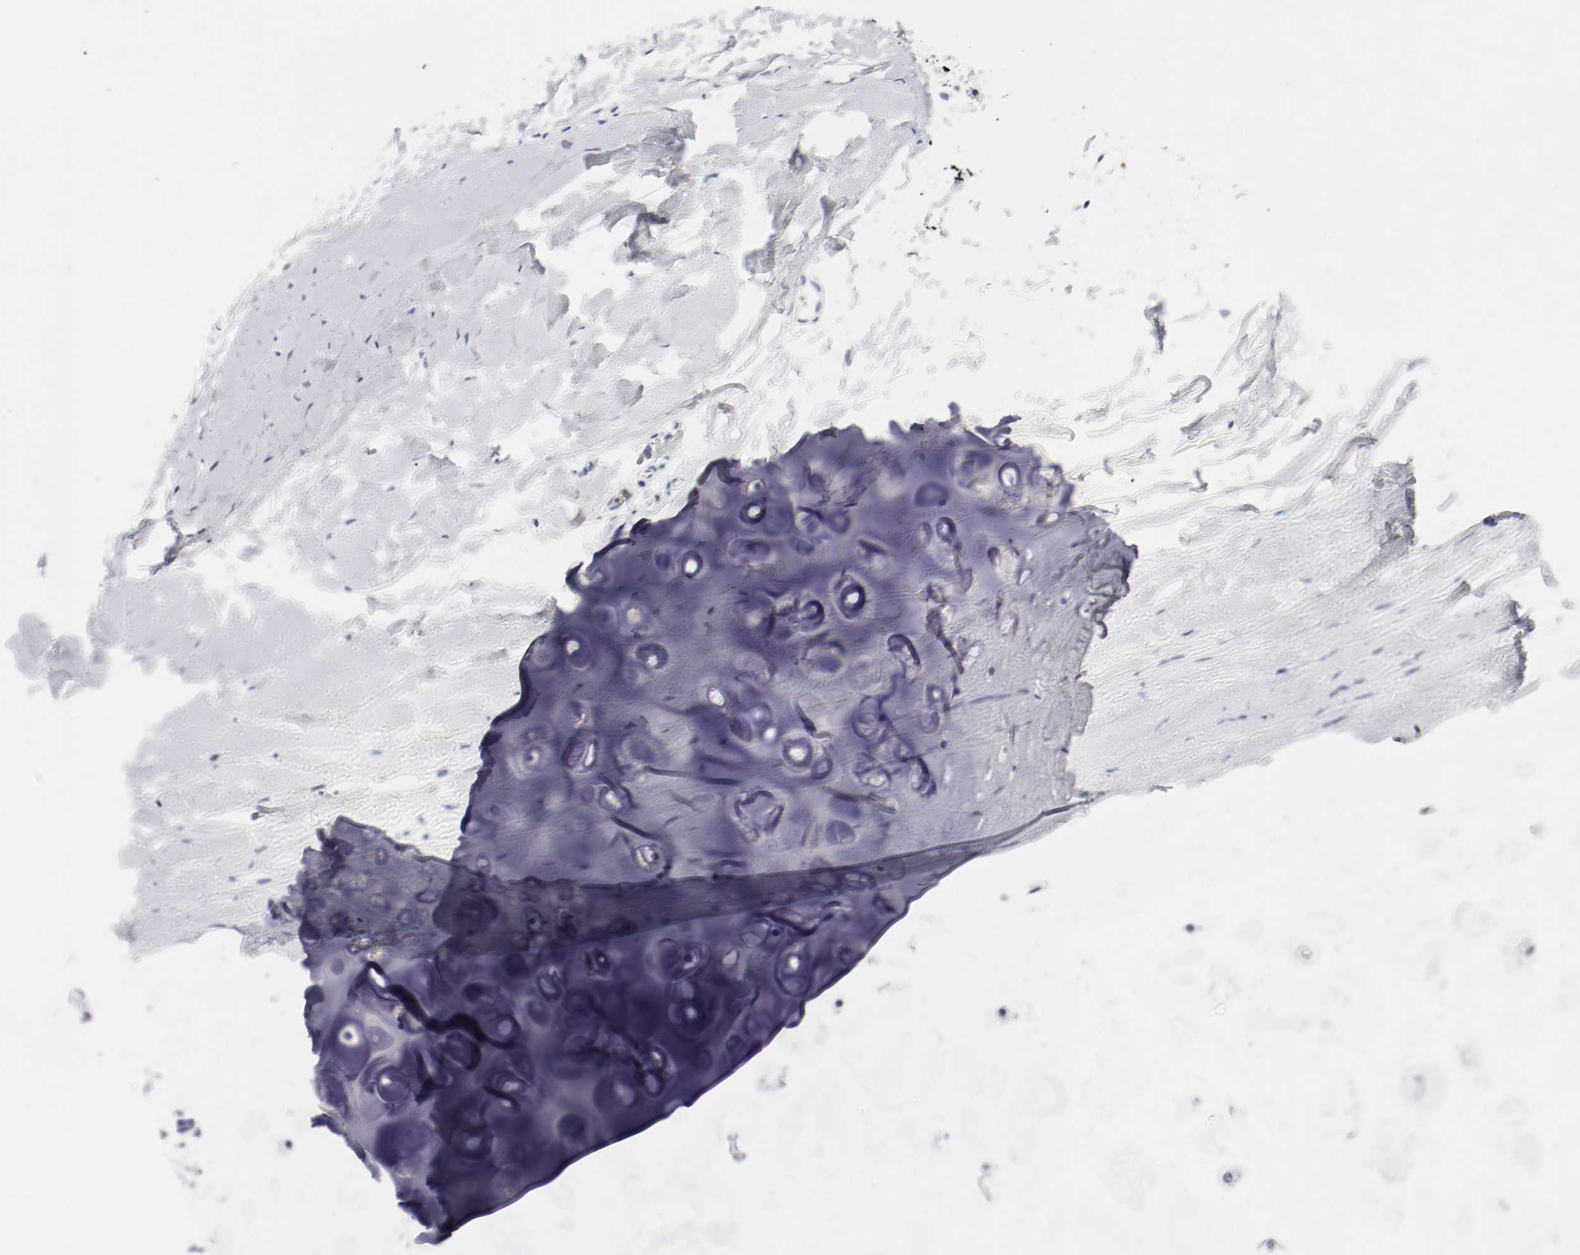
{"staining": {"intensity": "negative", "quantity": "none", "location": "none"}, "tissue": "adipose tissue", "cell_type": "Adipocytes", "image_type": "normal", "snomed": [{"axis": "morphology", "description": "Normal tissue, NOS"}, {"axis": "topography", "description": "Cartilage tissue"}, {"axis": "topography", "description": "Bronchus"}], "caption": "IHC image of normal adipose tissue: human adipose tissue stained with DAB (3,3'-diaminobenzidine) demonstrates no significant protein positivity in adipocytes.", "gene": "ITGAX", "patient": {"sex": "female", "age": 73}}